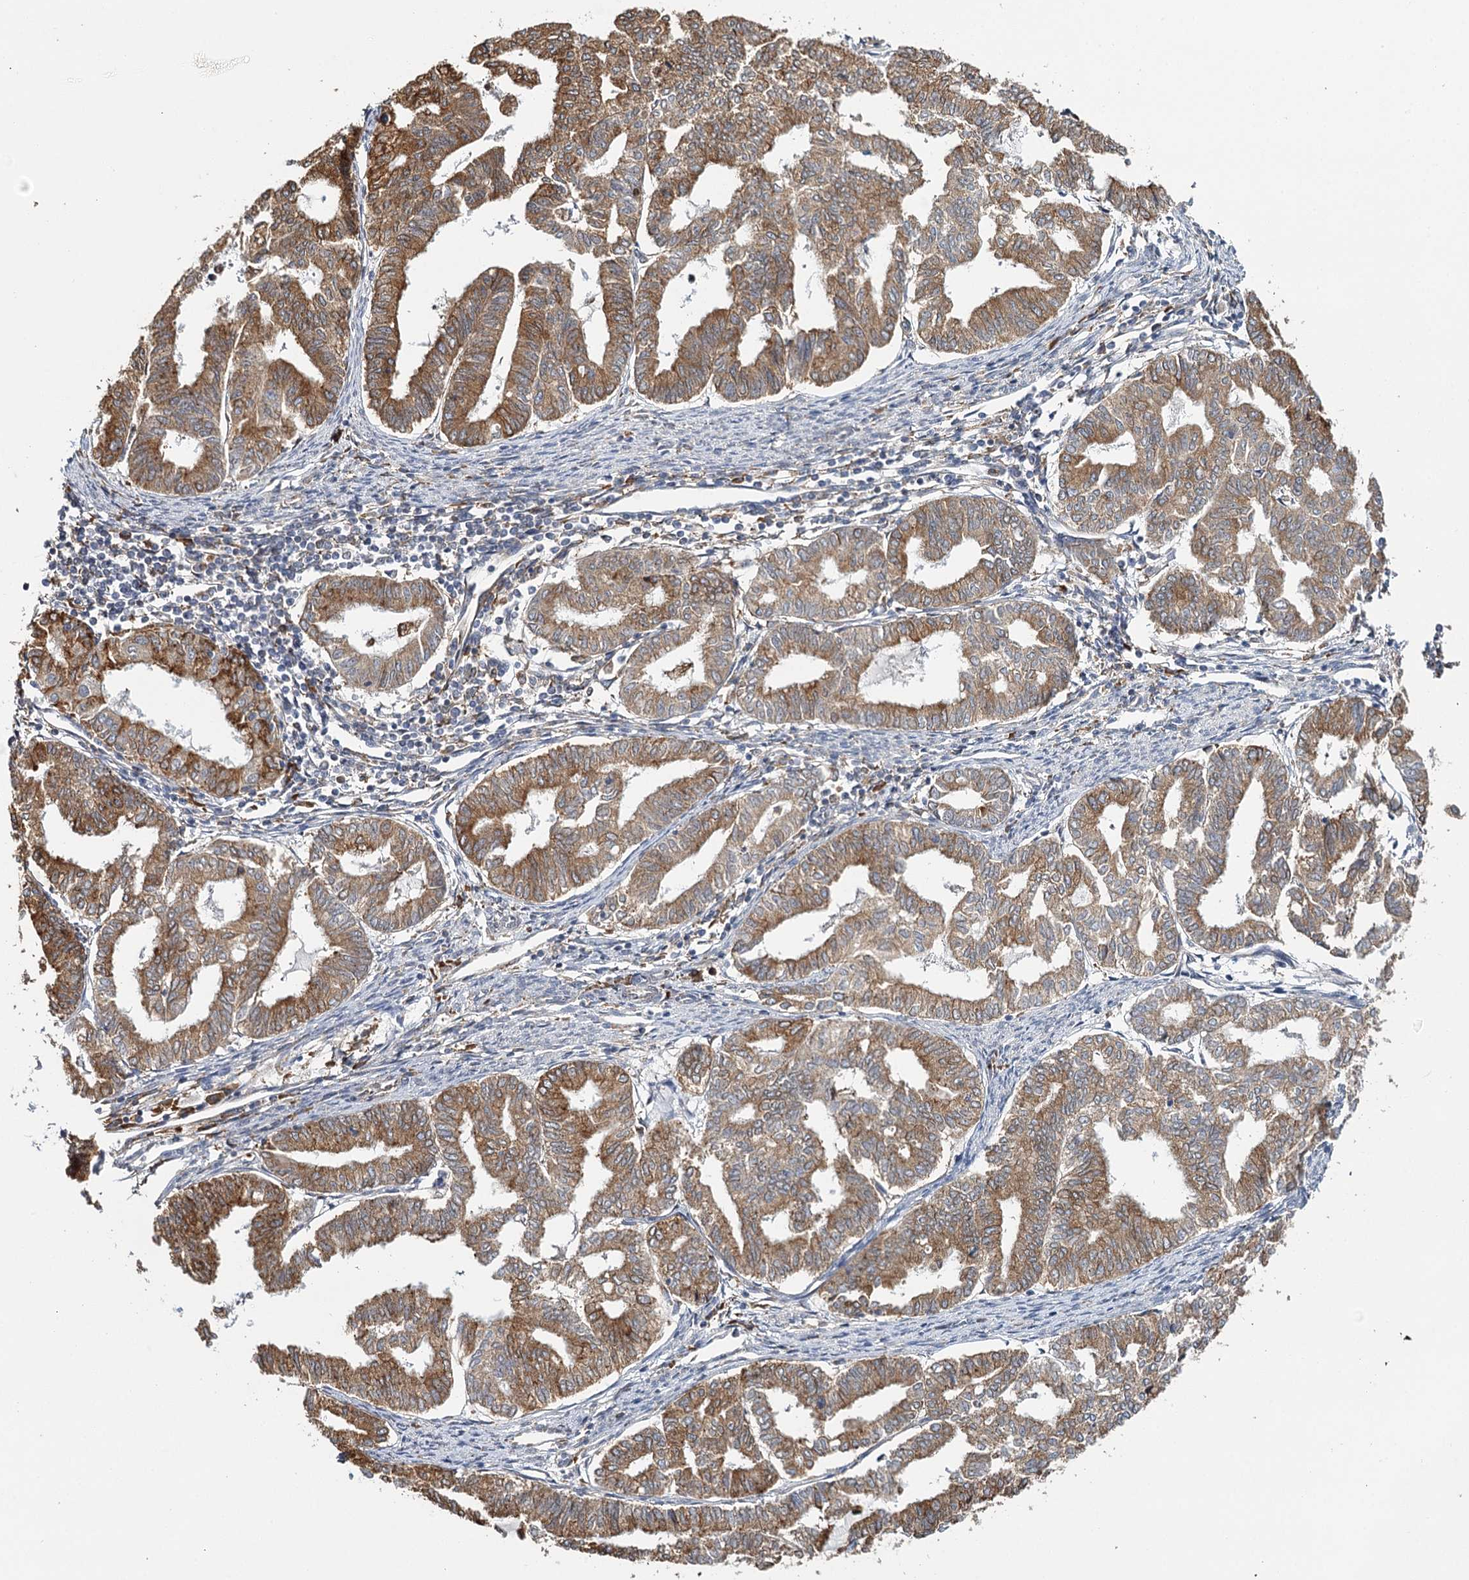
{"staining": {"intensity": "strong", "quantity": ">75%", "location": "cytoplasmic/membranous"}, "tissue": "endometrial cancer", "cell_type": "Tumor cells", "image_type": "cancer", "snomed": [{"axis": "morphology", "description": "Adenocarcinoma, NOS"}, {"axis": "topography", "description": "Endometrium"}], "caption": "Strong cytoplasmic/membranous expression for a protein is present in about >75% of tumor cells of endometrial cancer (adenocarcinoma) using immunohistochemistry.", "gene": "VEGFA", "patient": {"sex": "female", "age": 79}}